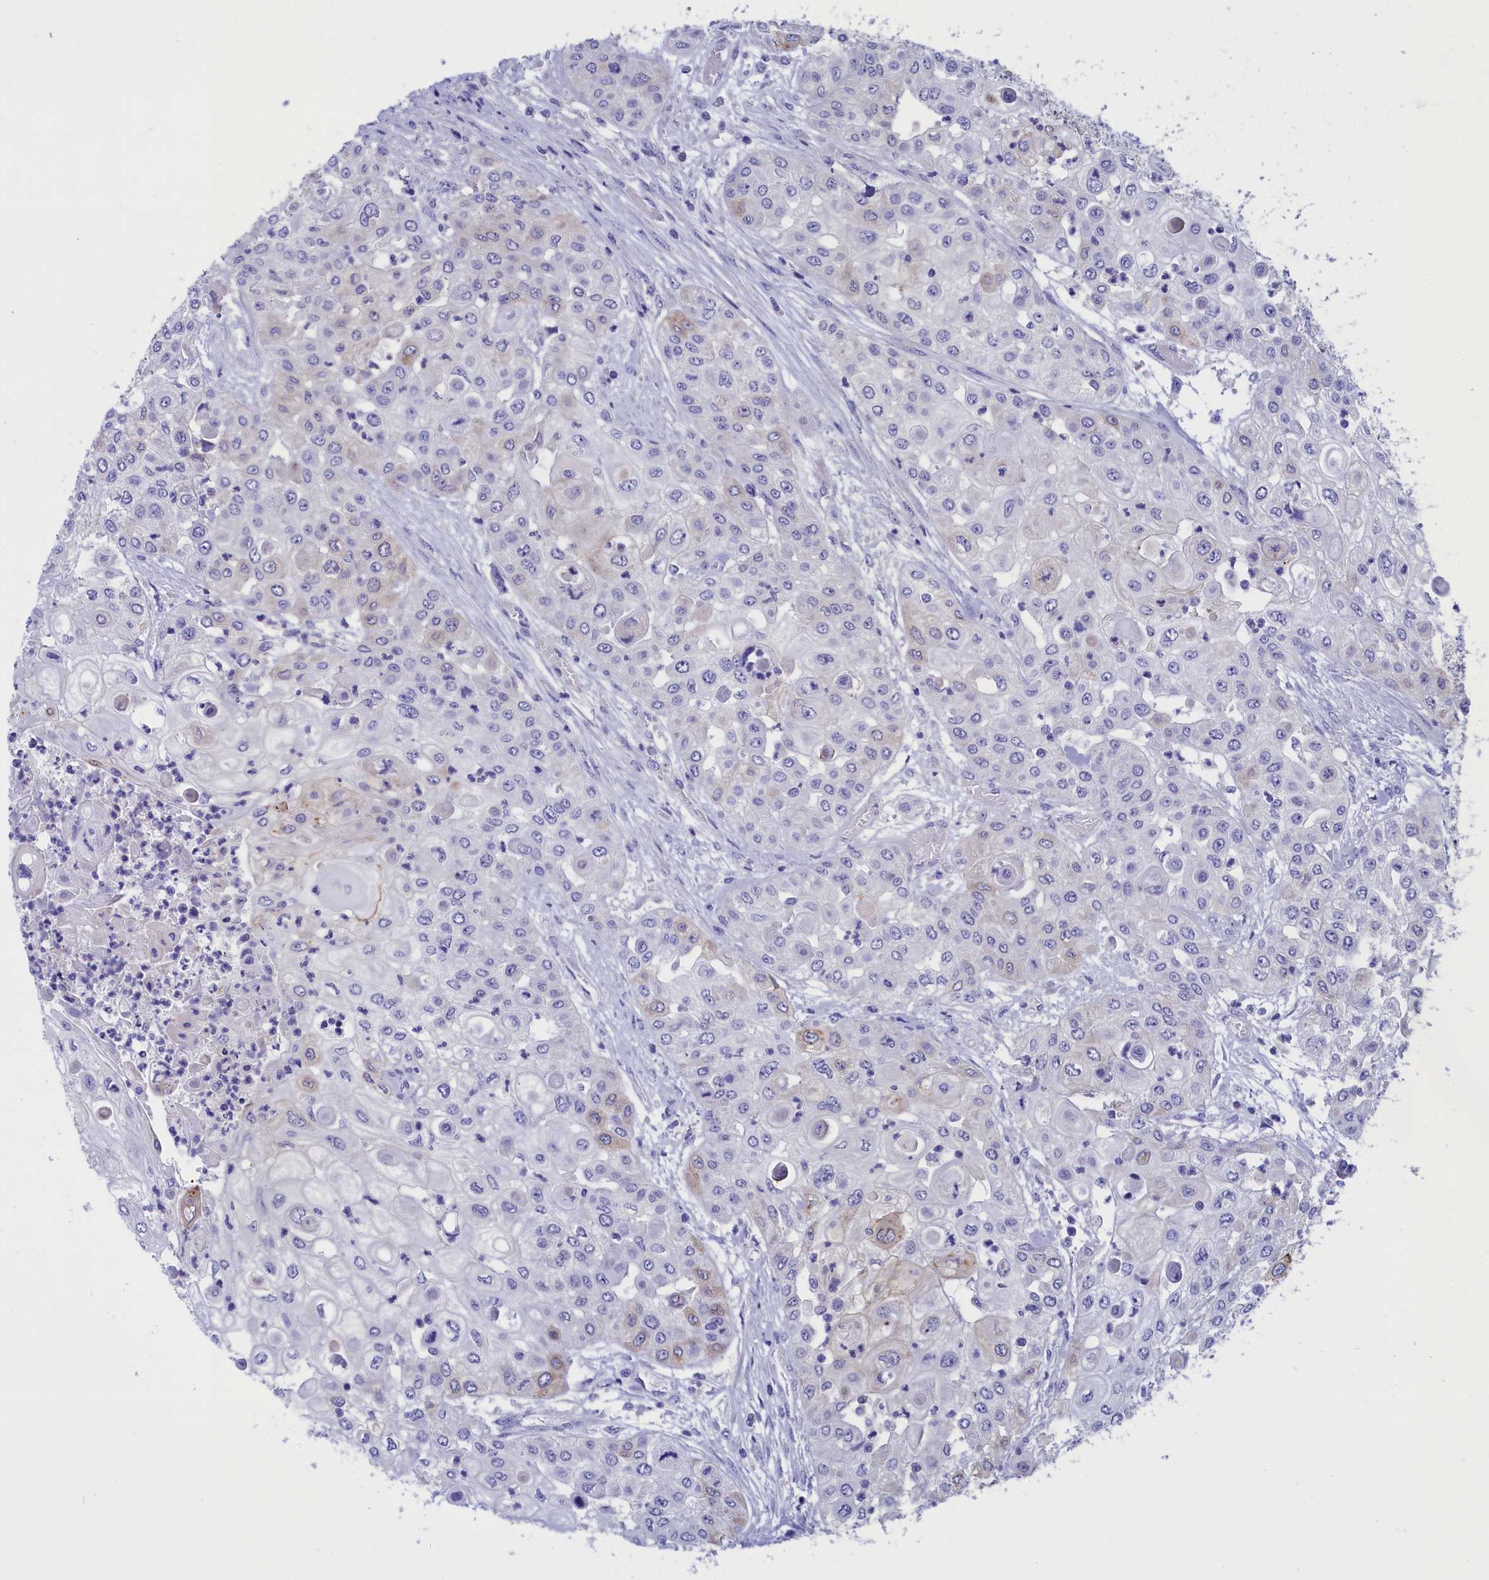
{"staining": {"intensity": "negative", "quantity": "none", "location": "none"}, "tissue": "urothelial cancer", "cell_type": "Tumor cells", "image_type": "cancer", "snomed": [{"axis": "morphology", "description": "Urothelial carcinoma, High grade"}, {"axis": "topography", "description": "Urinary bladder"}], "caption": "IHC of human high-grade urothelial carcinoma shows no expression in tumor cells.", "gene": "VPS35L", "patient": {"sex": "female", "age": 79}}